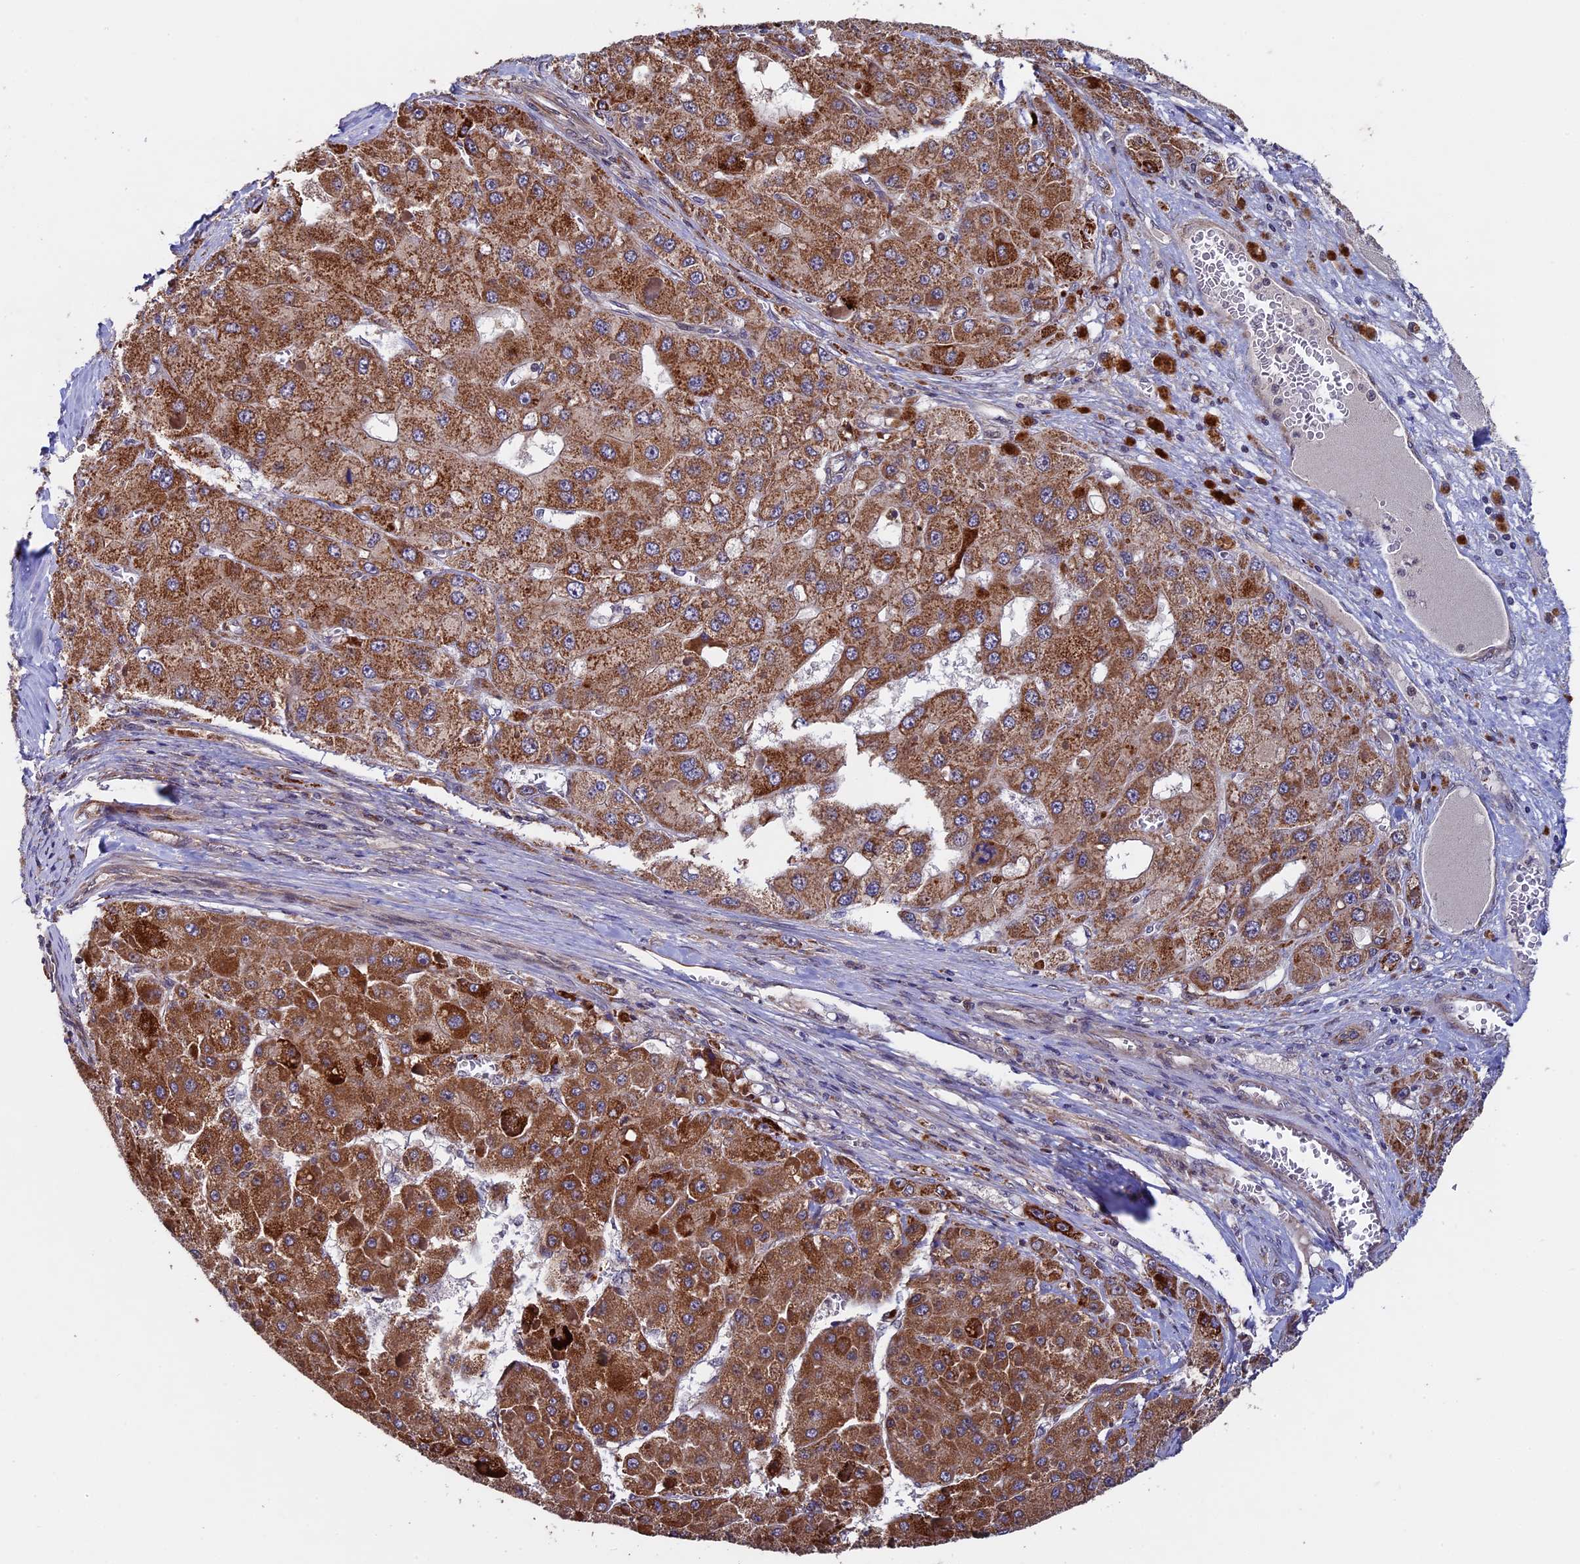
{"staining": {"intensity": "moderate", "quantity": ">75%", "location": "cytoplasmic/membranous"}, "tissue": "liver cancer", "cell_type": "Tumor cells", "image_type": "cancer", "snomed": [{"axis": "morphology", "description": "Carcinoma, Hepatocellular, NOS"}, {"axis": "topography", "description": "Liver"}], "caption": "Immunohistochemical staining of human hepatocellular carcinoma (liver) demonstrates moderate cytoplasmic/membranous protein expression in approximately >75% of tumor cells.", "gene": "RNF17", "patient": {"sex": "female", "age": 73}}